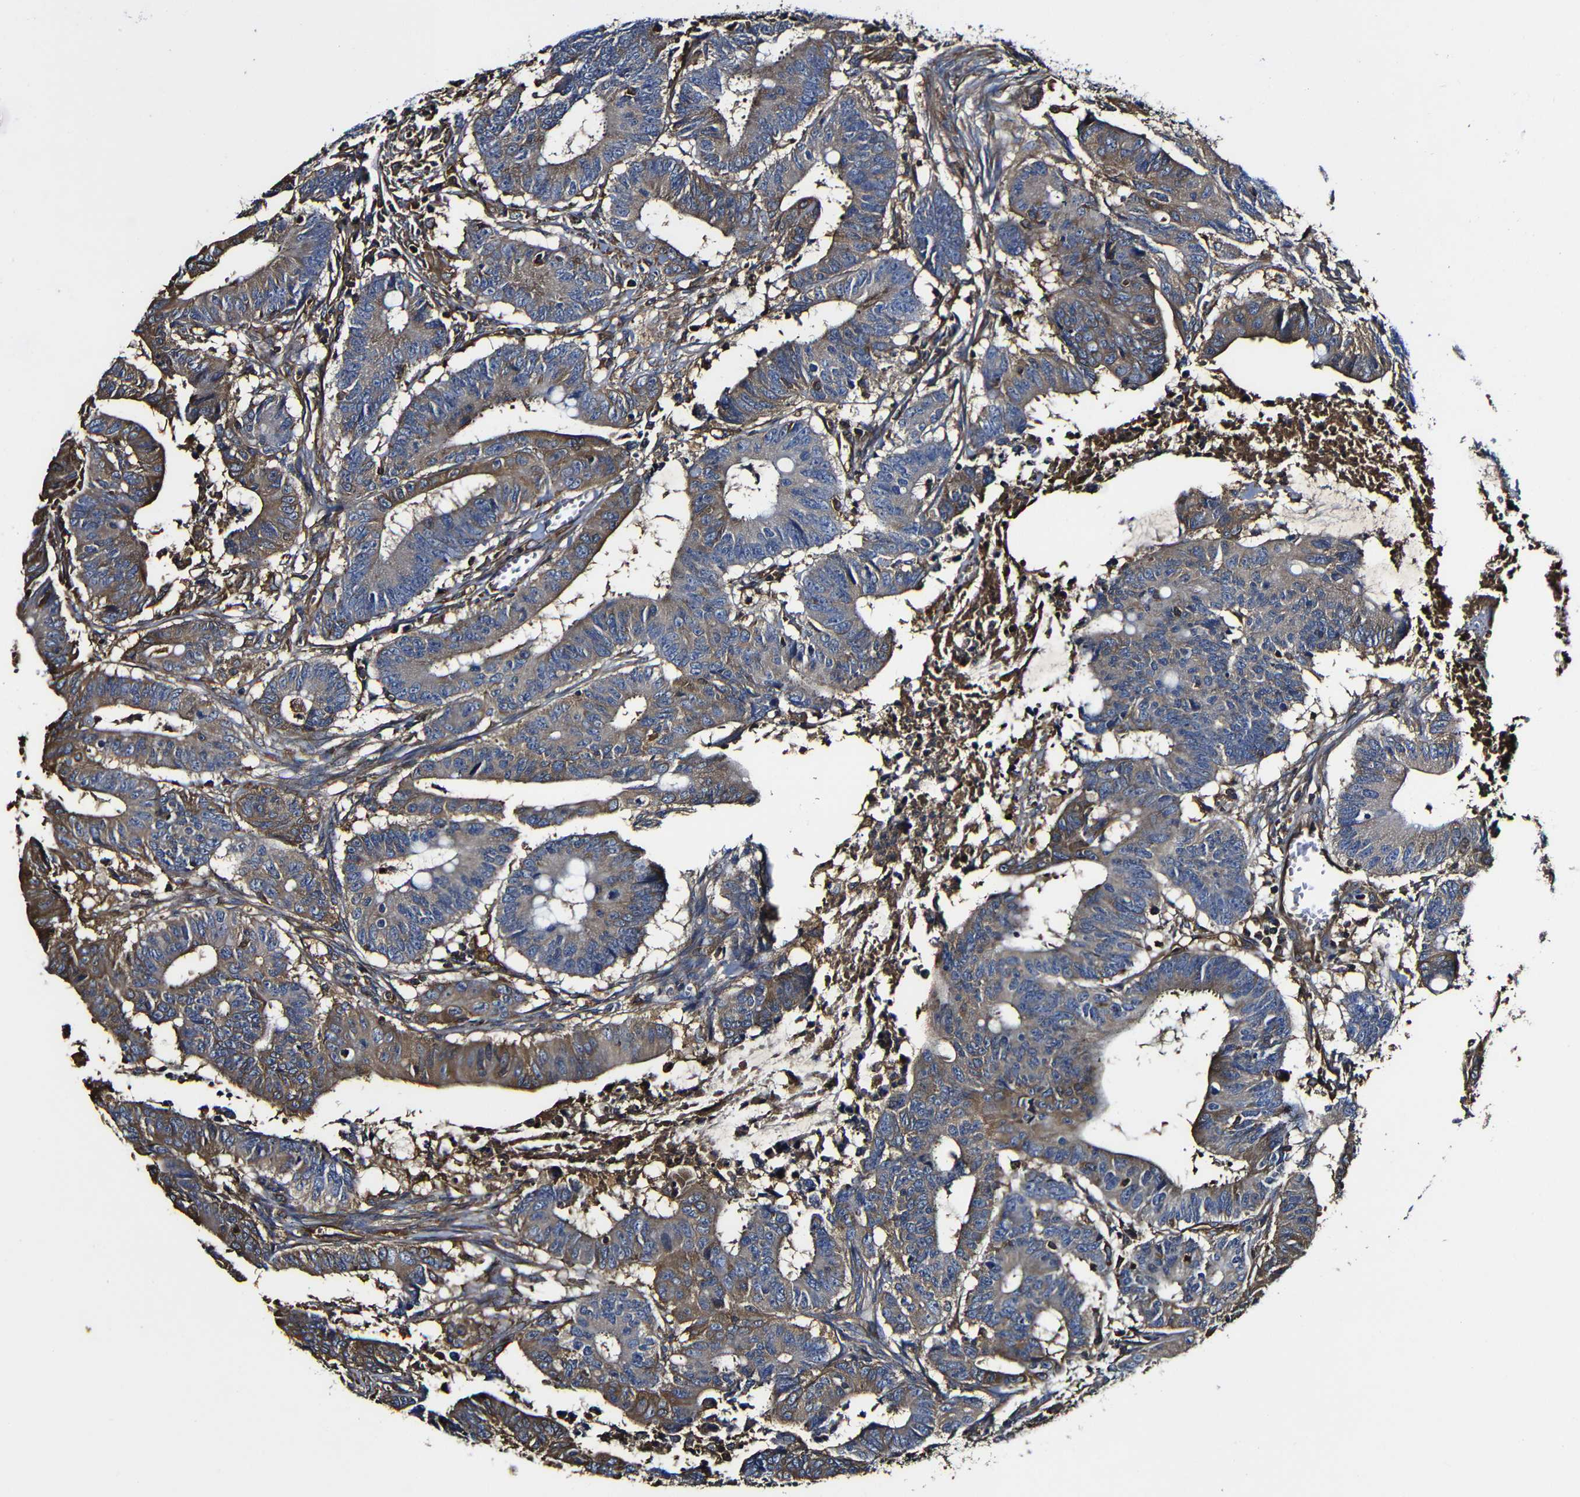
{"staining": {"intensity": "moderate", "quantity": "25%-75%", "location": "cytoplasmic/membranous"}, "tissue": "colorectal cancer", "cell_type": "Tumor cells", "image_type": "cancer", "snomed": [{"axis": "morphology", "description": "Adenocarcinoma, NOS"}, {"axis": "topography", "description": "Colon"}], "caption": "Immunohistochemistry (DAB) staining of human colorectal adenocarcinoma reveals moderate cytoplasmic/membranous protein staining in about 25%-75% of tumor cells.", "gene": "MSN", "patient": {"sex": "male", "age": 45}}